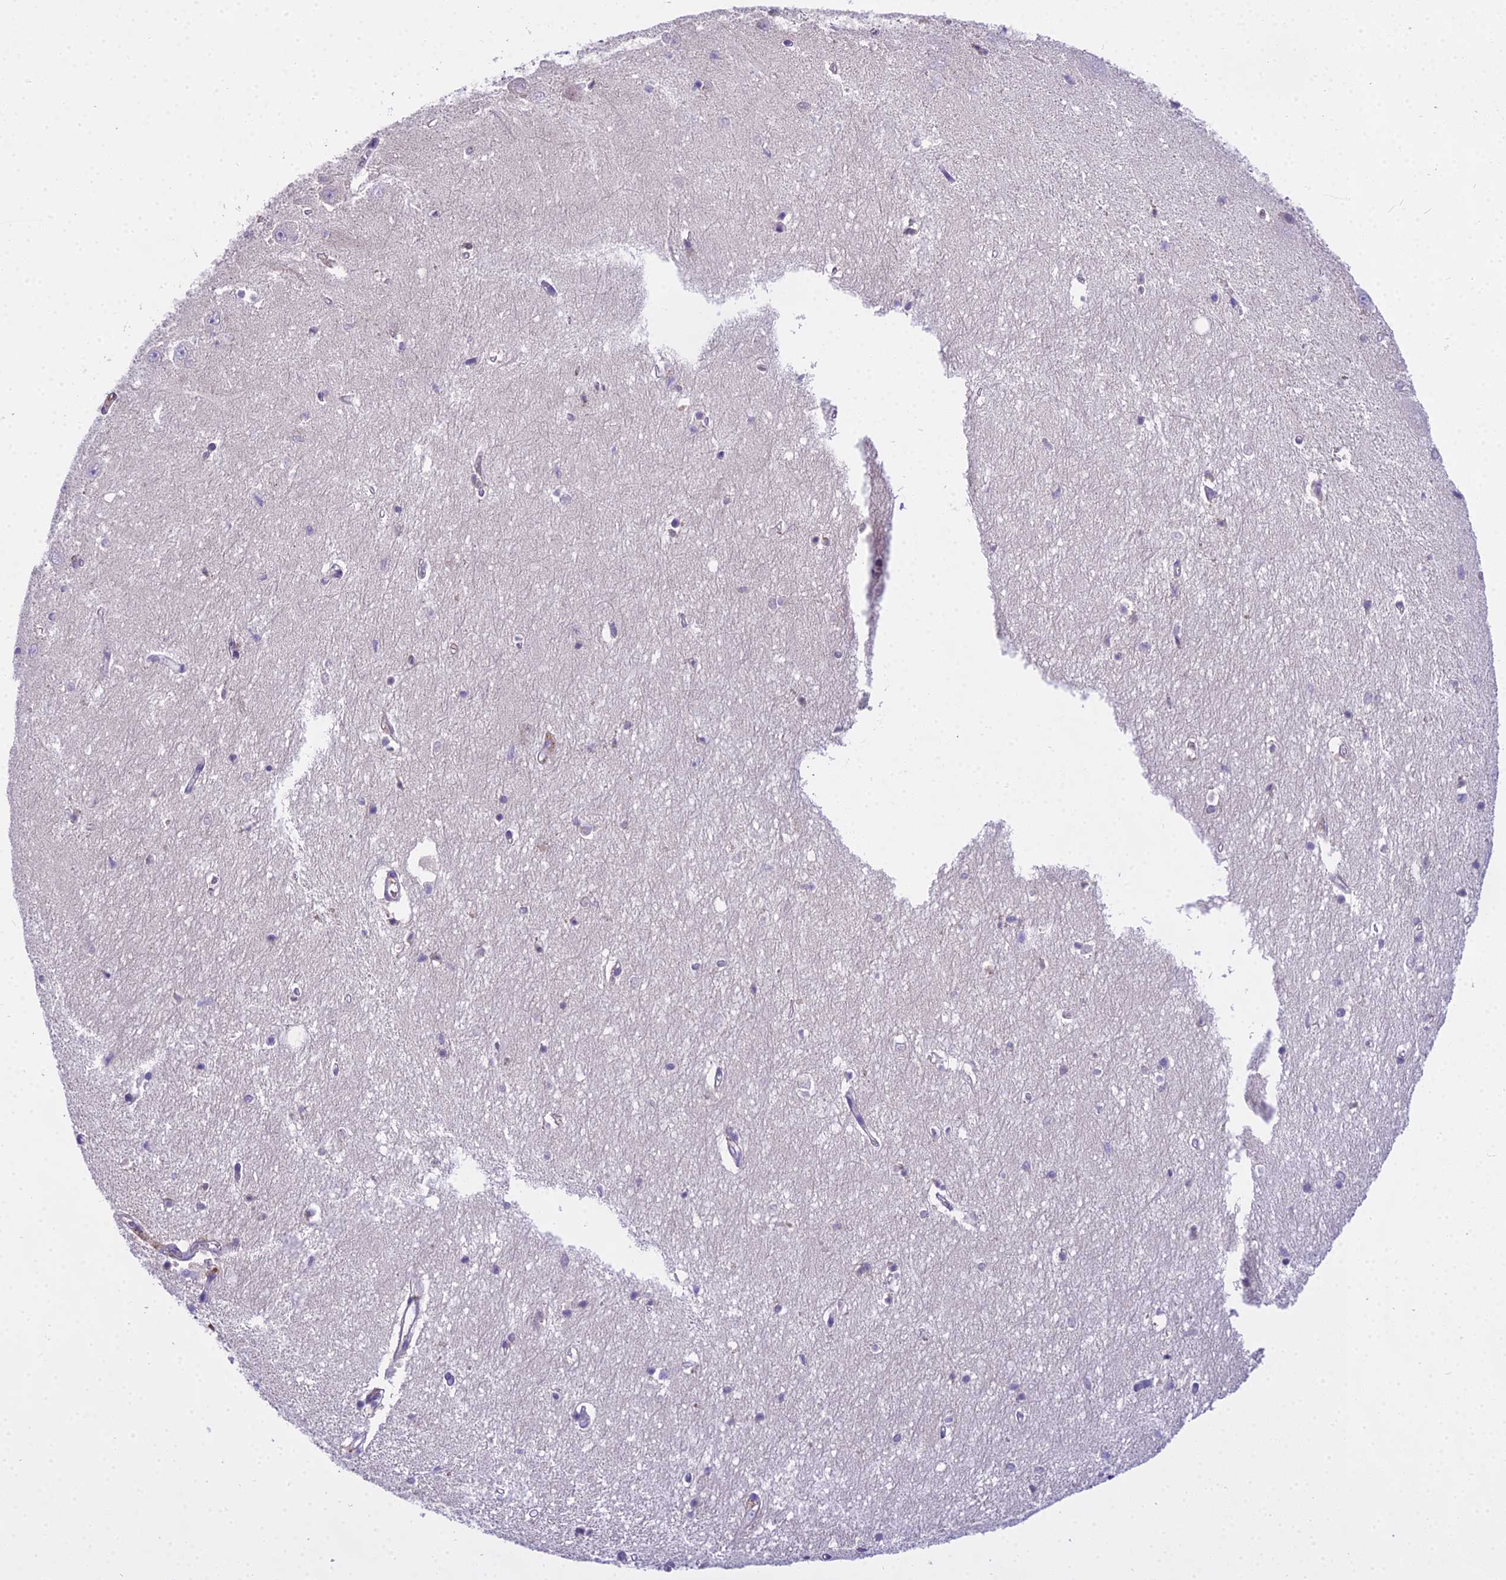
{"staining": {"intensity": "negative", "quantity": "none", "location": "none"}, "tissue": "hippocampus", "cell_type": "Glial cells", "image_type": "normal", "snomed": [{"axis": "morphology", "description": "Normal tissue, NOS"}, {"axis": "topography", "description": "Hippocampus"}], "caption": "There is no significant expression in glial cells of hippocampus. (DAB immunohistochemistry with hematoxylin counter stain).", "gene": "MAT2A", "patient": {"sex": "female", "age": 64}}